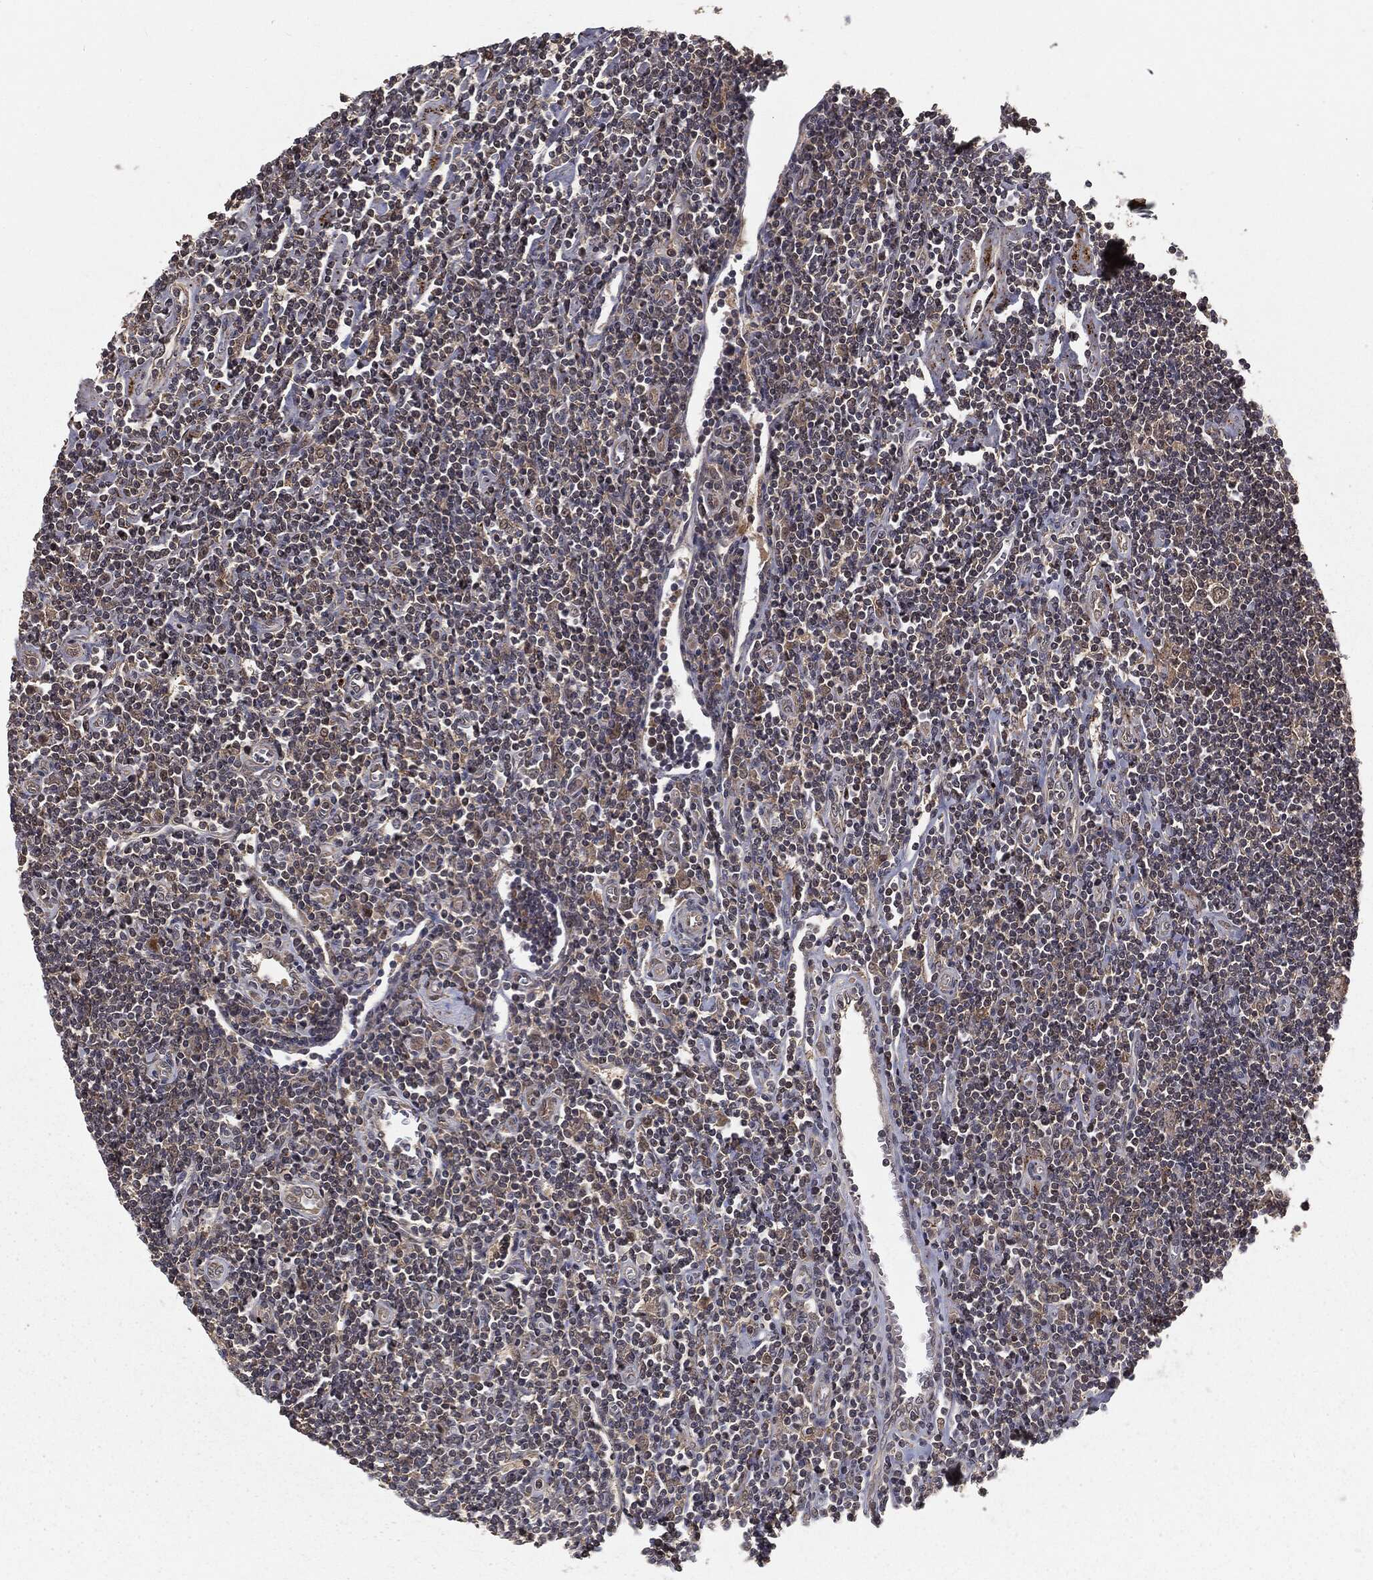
{"staining": {"intensity": "weak", "quantity": "25%-75%", "location": "cytoplasmic/membranous"}, "tissue": "lymphoma", "cell_type": "Tumor cells", "image_type": "cancer", "snomed": [{"axis": "morphology", "description": "Hodgkin's disease, NOS"}, {"axis": "topography", "description": "Lymph node"}], "caption": "Brown immunohistochemical staining in Hodgkin's disease displays weak cytoplasmic/membranous staining in about 25%-75% of tumor cells.", "gene": "FBXO7", "patient": {"sex": "male", "age": 40}}